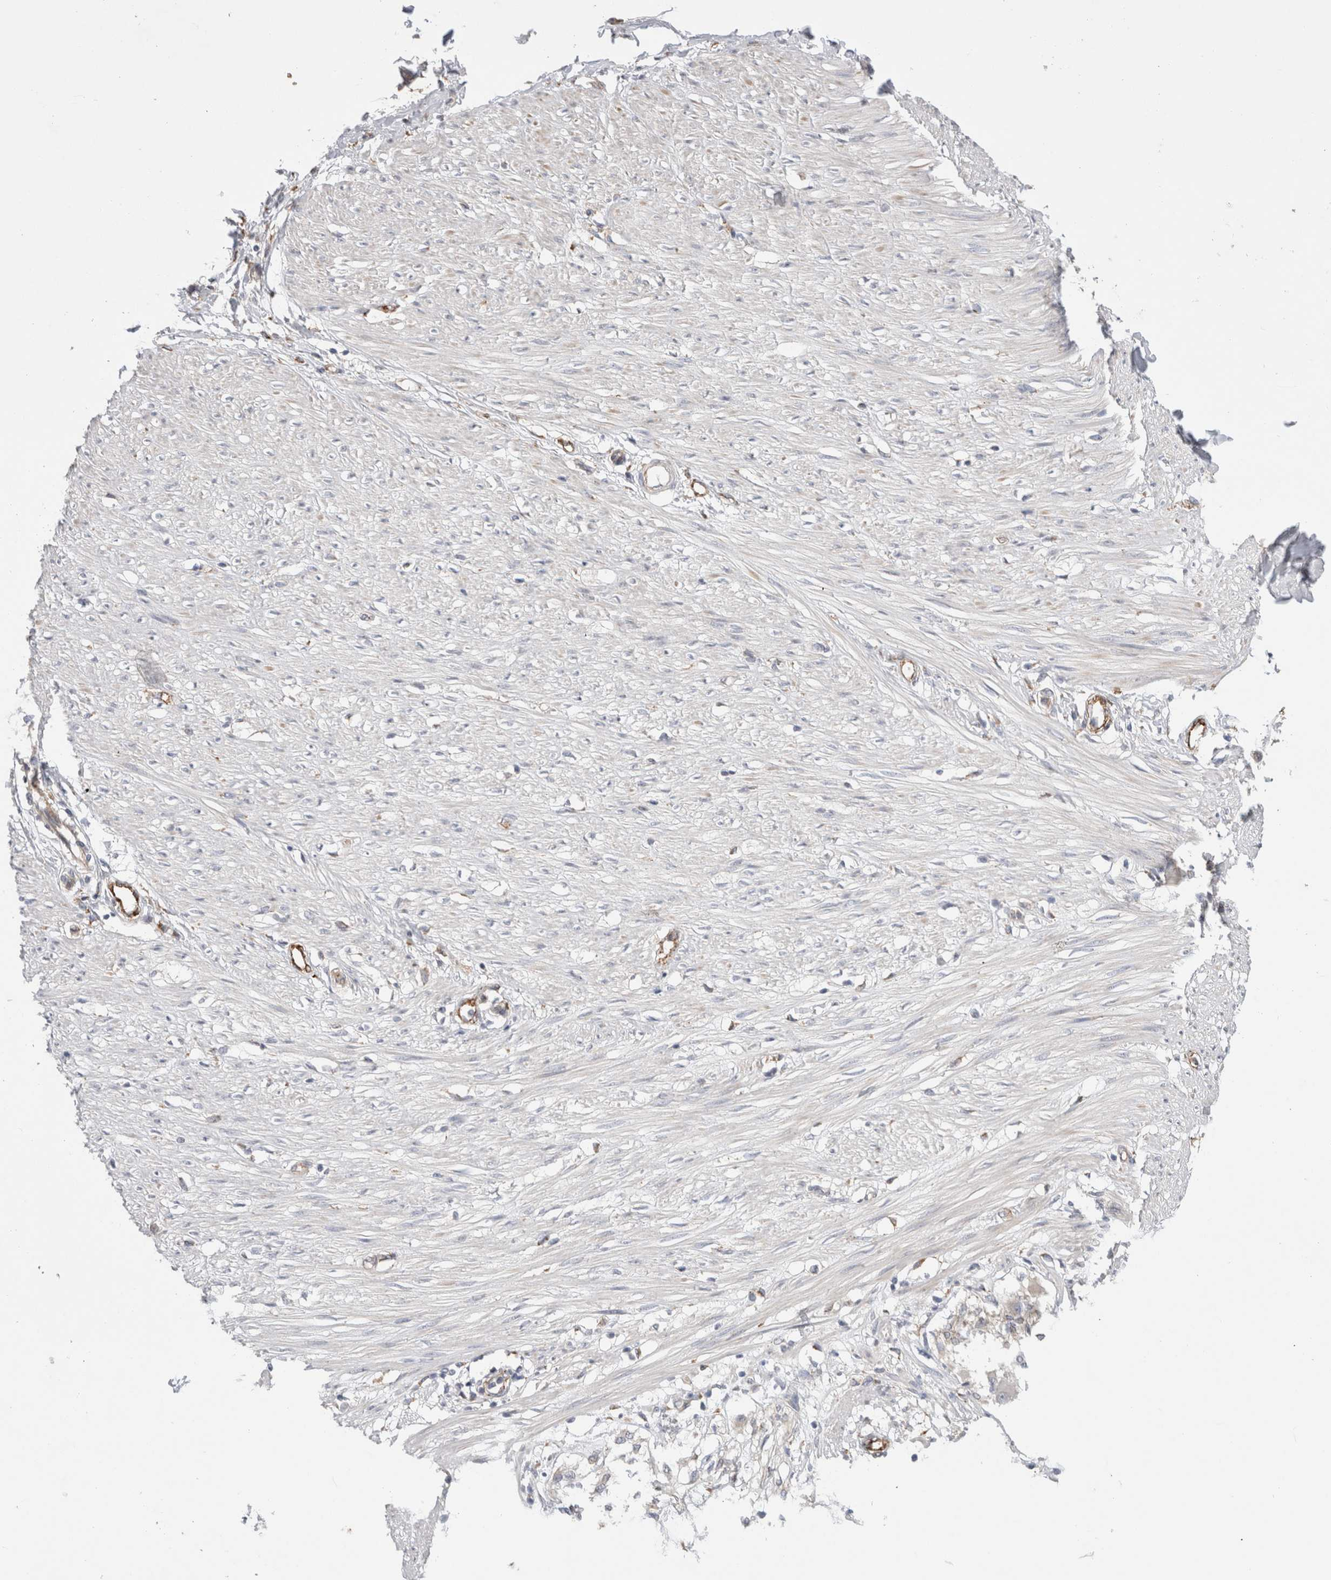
{"staining": {"intensity": "negative", "quantity": "none", "location": "none"}, "tissue": "soft tissue", "cell_type": "Fibroblasts", "image_type": "normal", "snomed": [{"axis": "morphology", "description": "Normal tissue, NOS"}, {"axis": "morphology", "description": "Adenocarcinoma, NOS"}, {"axis": "topography", "description": "Colon"}, {"axis": "topography", "description": "Peripheral nerve tissue"}], "caption": "DAB (3,3'-diaminobenzidine) immunohistochemical staining of benign human soft tissue exhibits no significant expression in fibroblasts.", "gene": "CNPY4", "patient": {"sex": "male", "age": 14}}